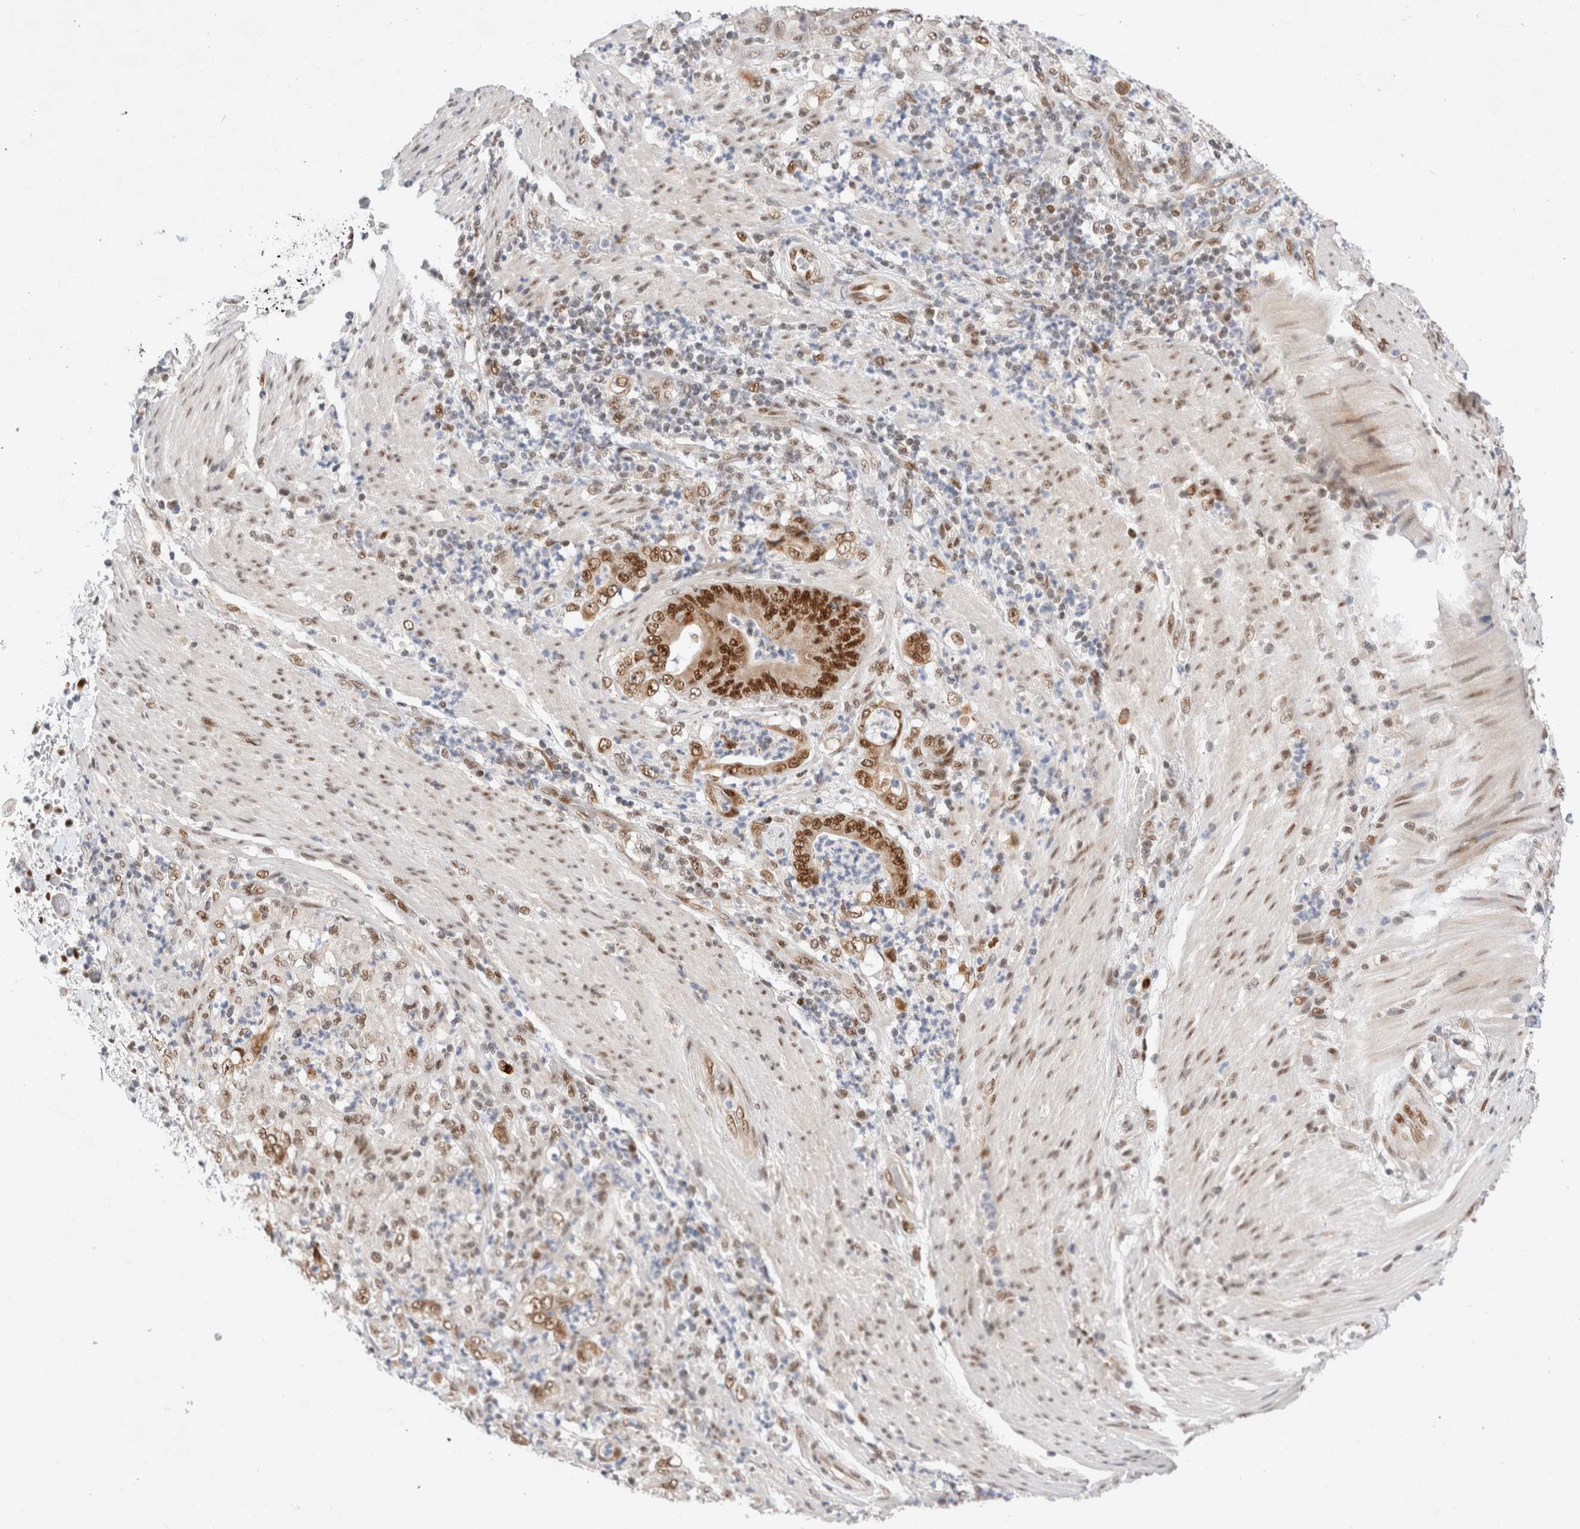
{"staining": {"intensity": "moderate", "quantity": ">75%", "location": "nuclear"}, "tissue": "stomach cancer", "cell_type": "Tumor cells", "image_type": "cancer", "snomed": [{"axis": "morphology", "description": "Adenocarcinoma, NOS"}, {"axis": "topography", "description": "Stomach"}], "caption": "Moderate nuclear protein expression is identified in about >75% of tumor cells in stomach adenocarcinoma.", "gene": "GTF2I", "patient": {"sex": "female", "age": 73}}